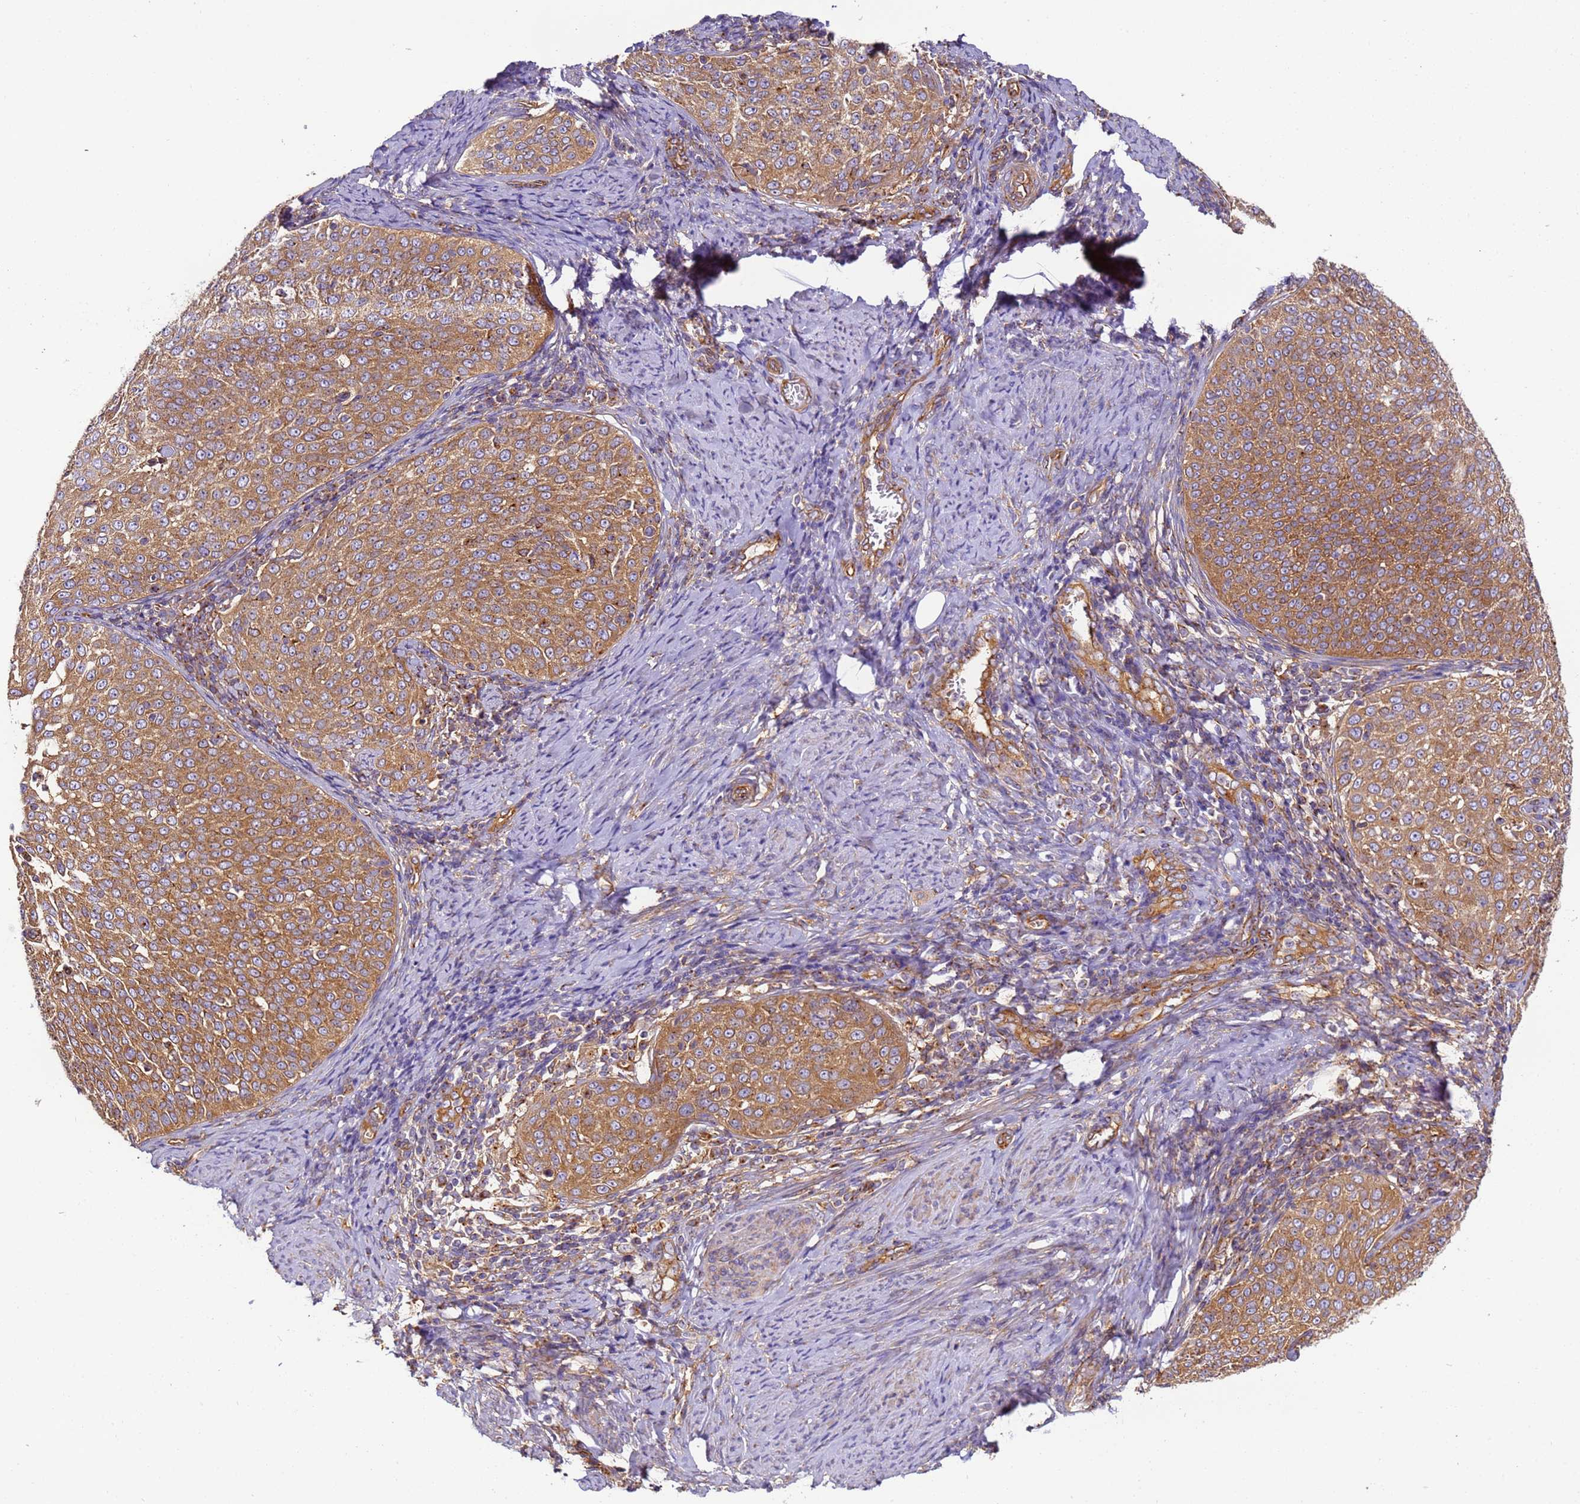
{"staining": {"intensity": "moderate", "quantity": ">75%", "location": "cytoplasmic/membranous"}, "tissue": "cervical cancer", "cell_type": "Tumor cells", "image_type": "cancer", "snomed": [{"axis": "morphology", "description": "Squamous cell carcinoma, NOS"}, {"axis": "topography", "description": "Cervix"}], "caption": "Immunohistochemical staining of human cervical cancer (squamous cell carcinoma) exhibits medium levels of moderate cytoplasmic/membranous staining in about >75% of tumor cells.", "gene": "DYNC1I2", "patient": {"sex": "female", "age": 57}}